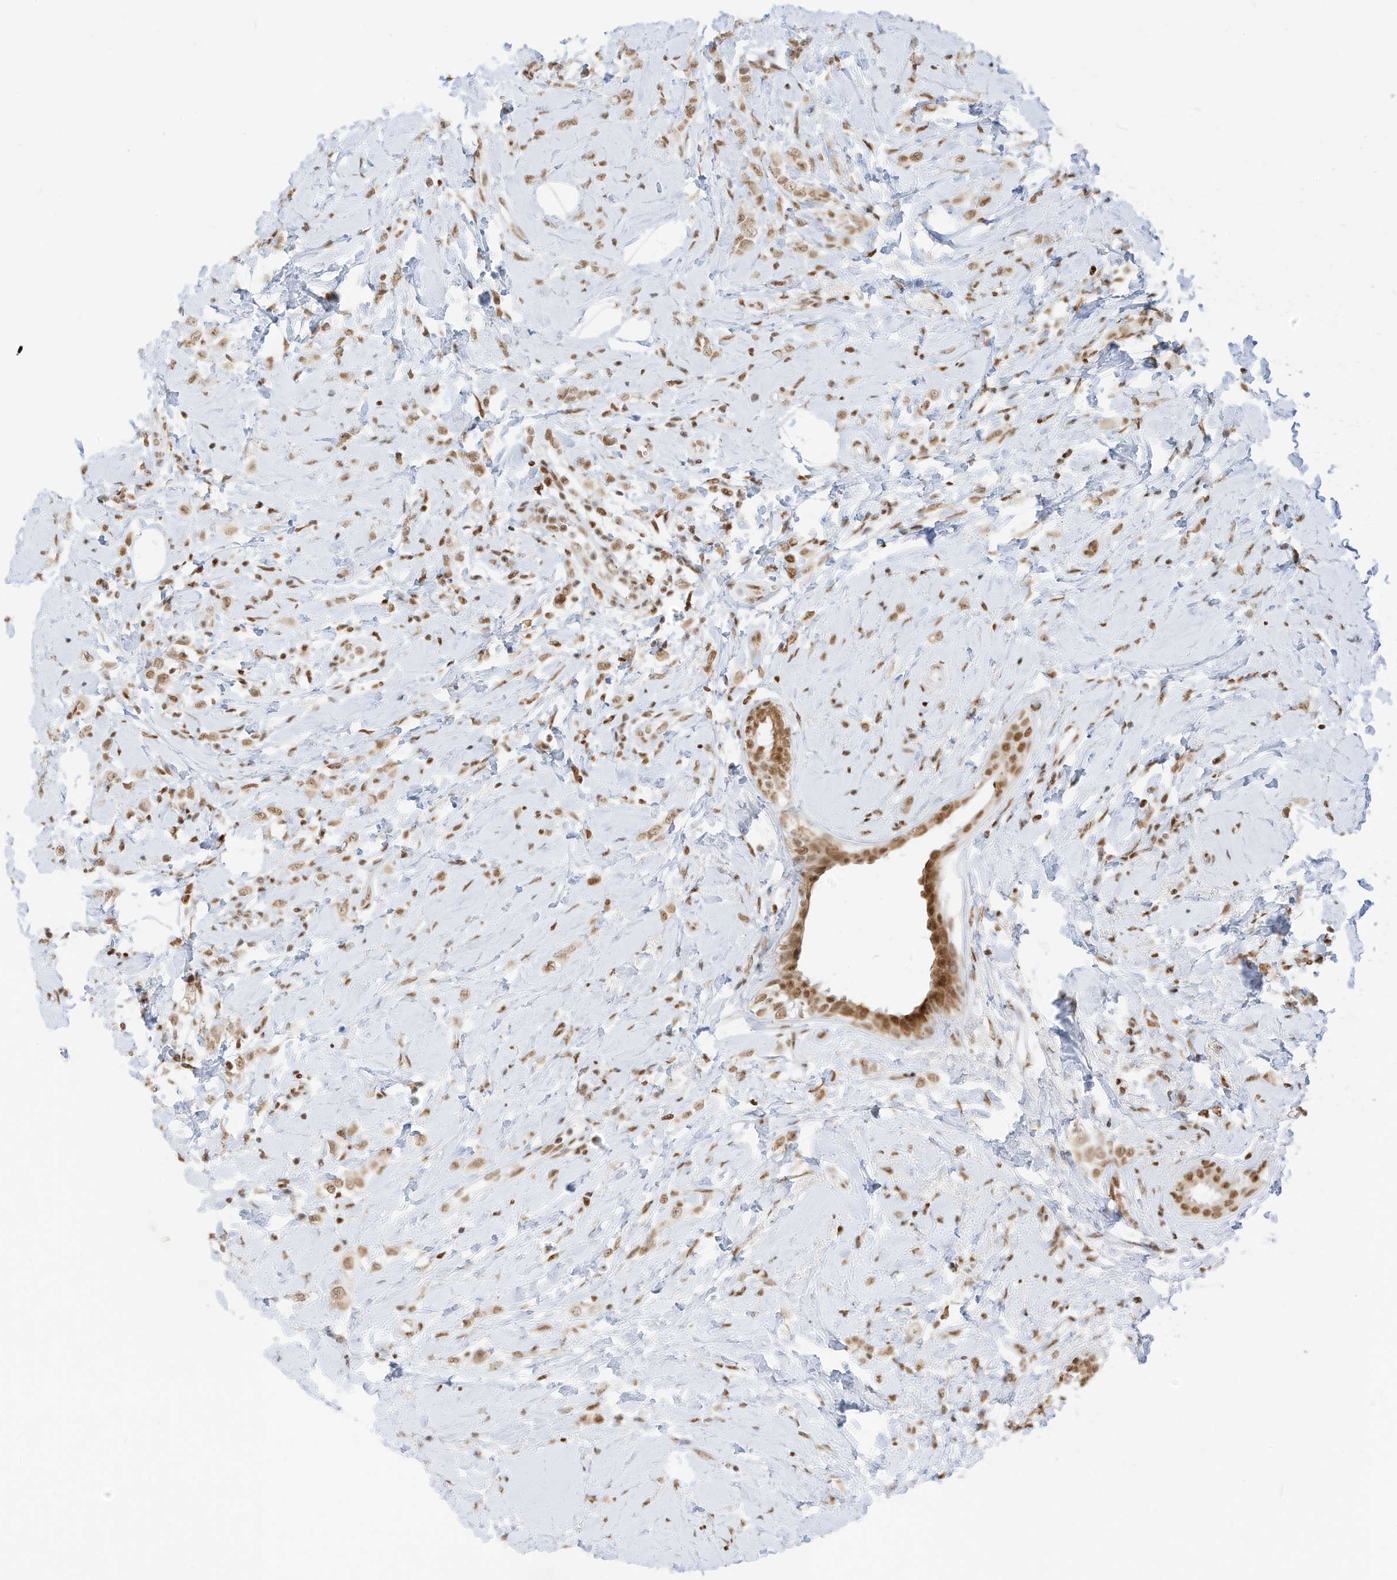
{"staining": {"intensity": "moderate", "quantity": ">75%", "location": "nuclear"}, "tissue": "breast cancer", "cell_type": "Tumor cells", "image_type": "cancer", "snomed": [{"axis": "morphology", "description": "Lobular carcinoma"}, {"axis": "topography", "description": "Breast"}], "caption": "Immunohistochemical staining of breast cancer (lobular carcinoma) displays medium levels of moderate nuclear protein staining in about >75% of tumor cells. (DAB (3,3'-diaminobenzidine) IHC, brown staining for protein, blue staining for nuclei).", "gene": "SMARCA2", "patient": {"sex": "female", "age": 47}}